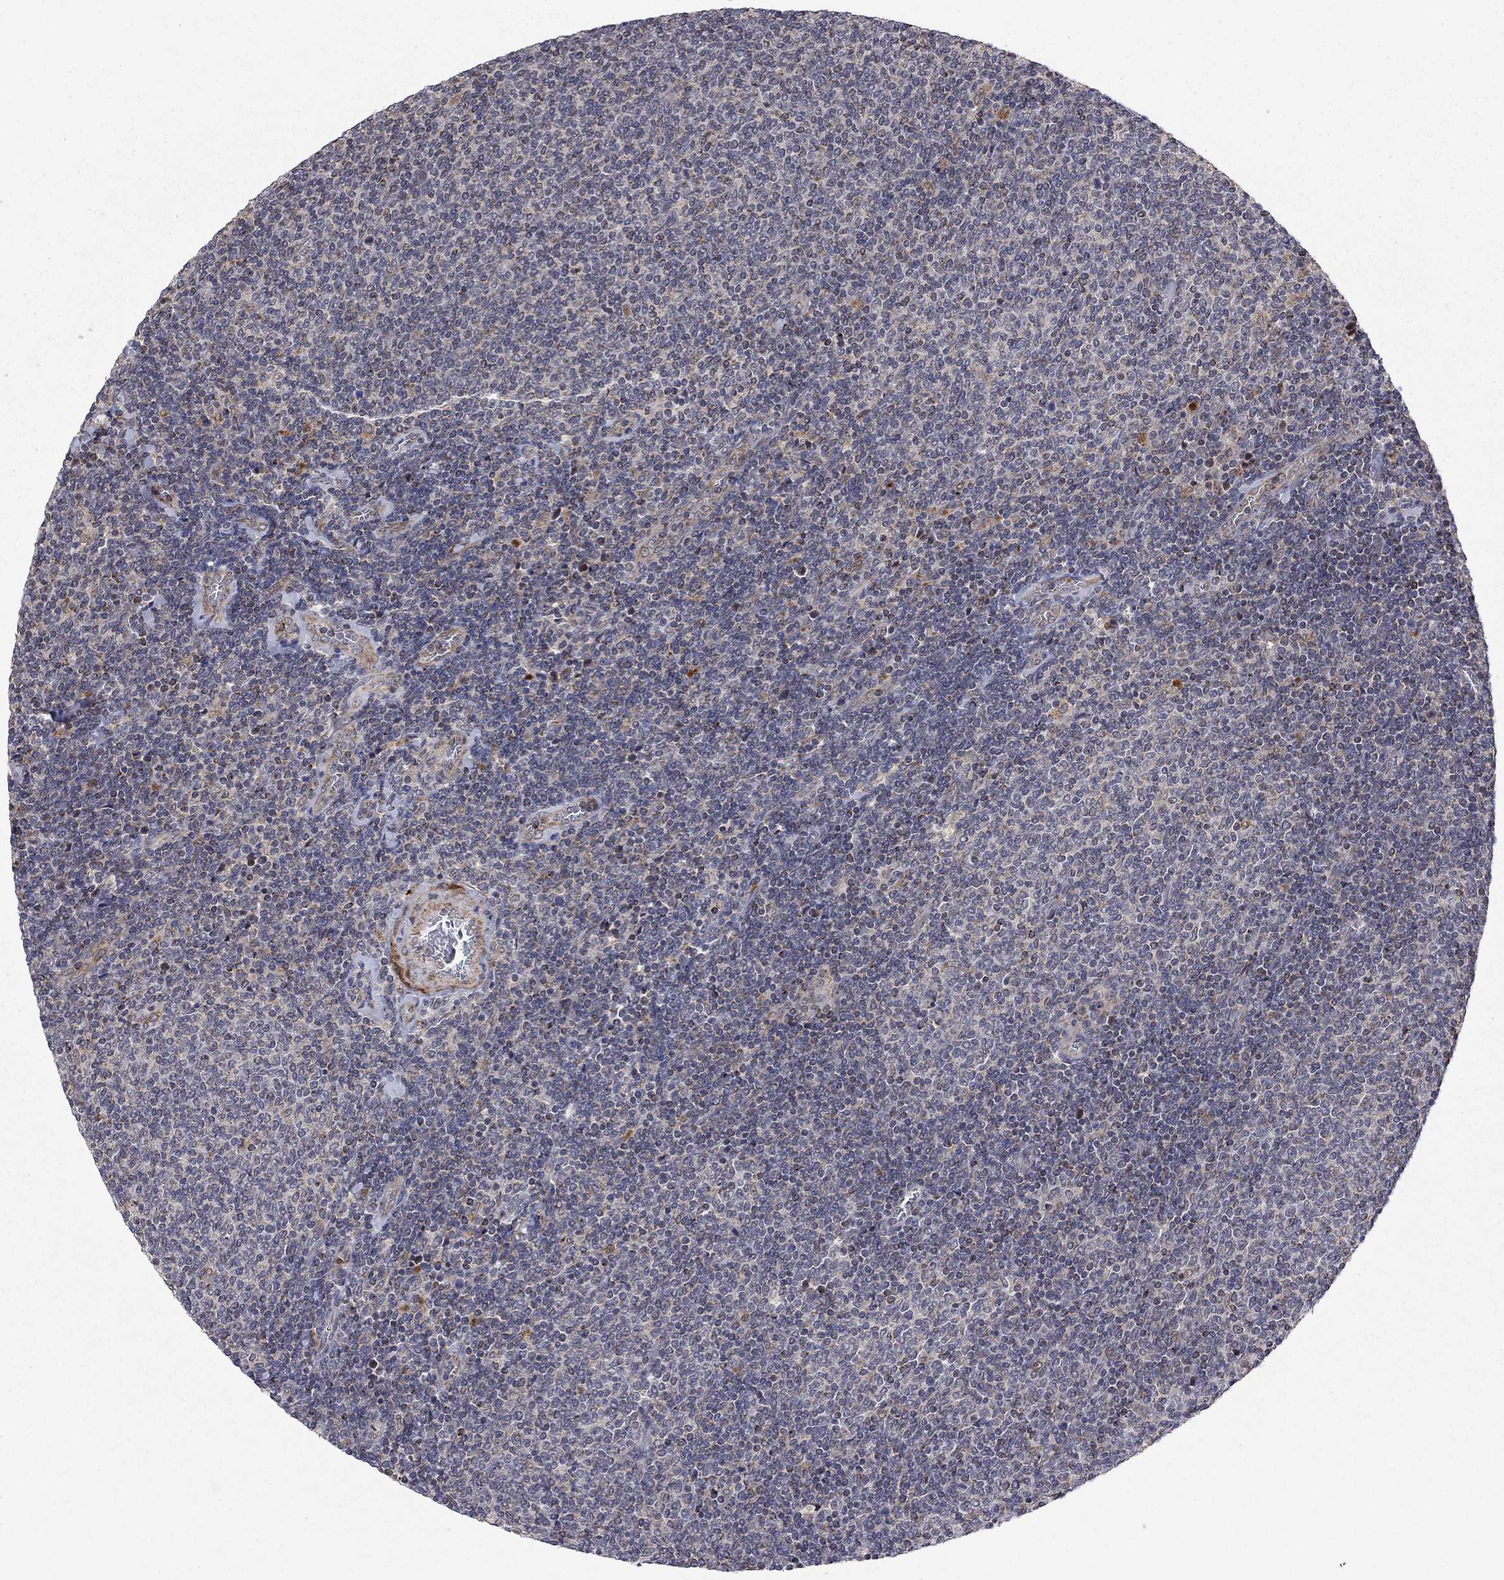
{"staining": {"intensity": "negative", "quantity": "none", "location": "none"}, "tissue": "lymphoma", "cell_type": "Tumor cells", "image_type": "cancer", "snomed": [{"axis": "morphology", "description": "Malignant lymphoma, non-Hodgkin's type, Low grade"}, {"axis": "topography", "description": "Lymph node"}], "caption": "There is no significant expression in tumor cells of lymphoma.", "gene": "IDS", "patient": {"sex": "male", "age": 52}}